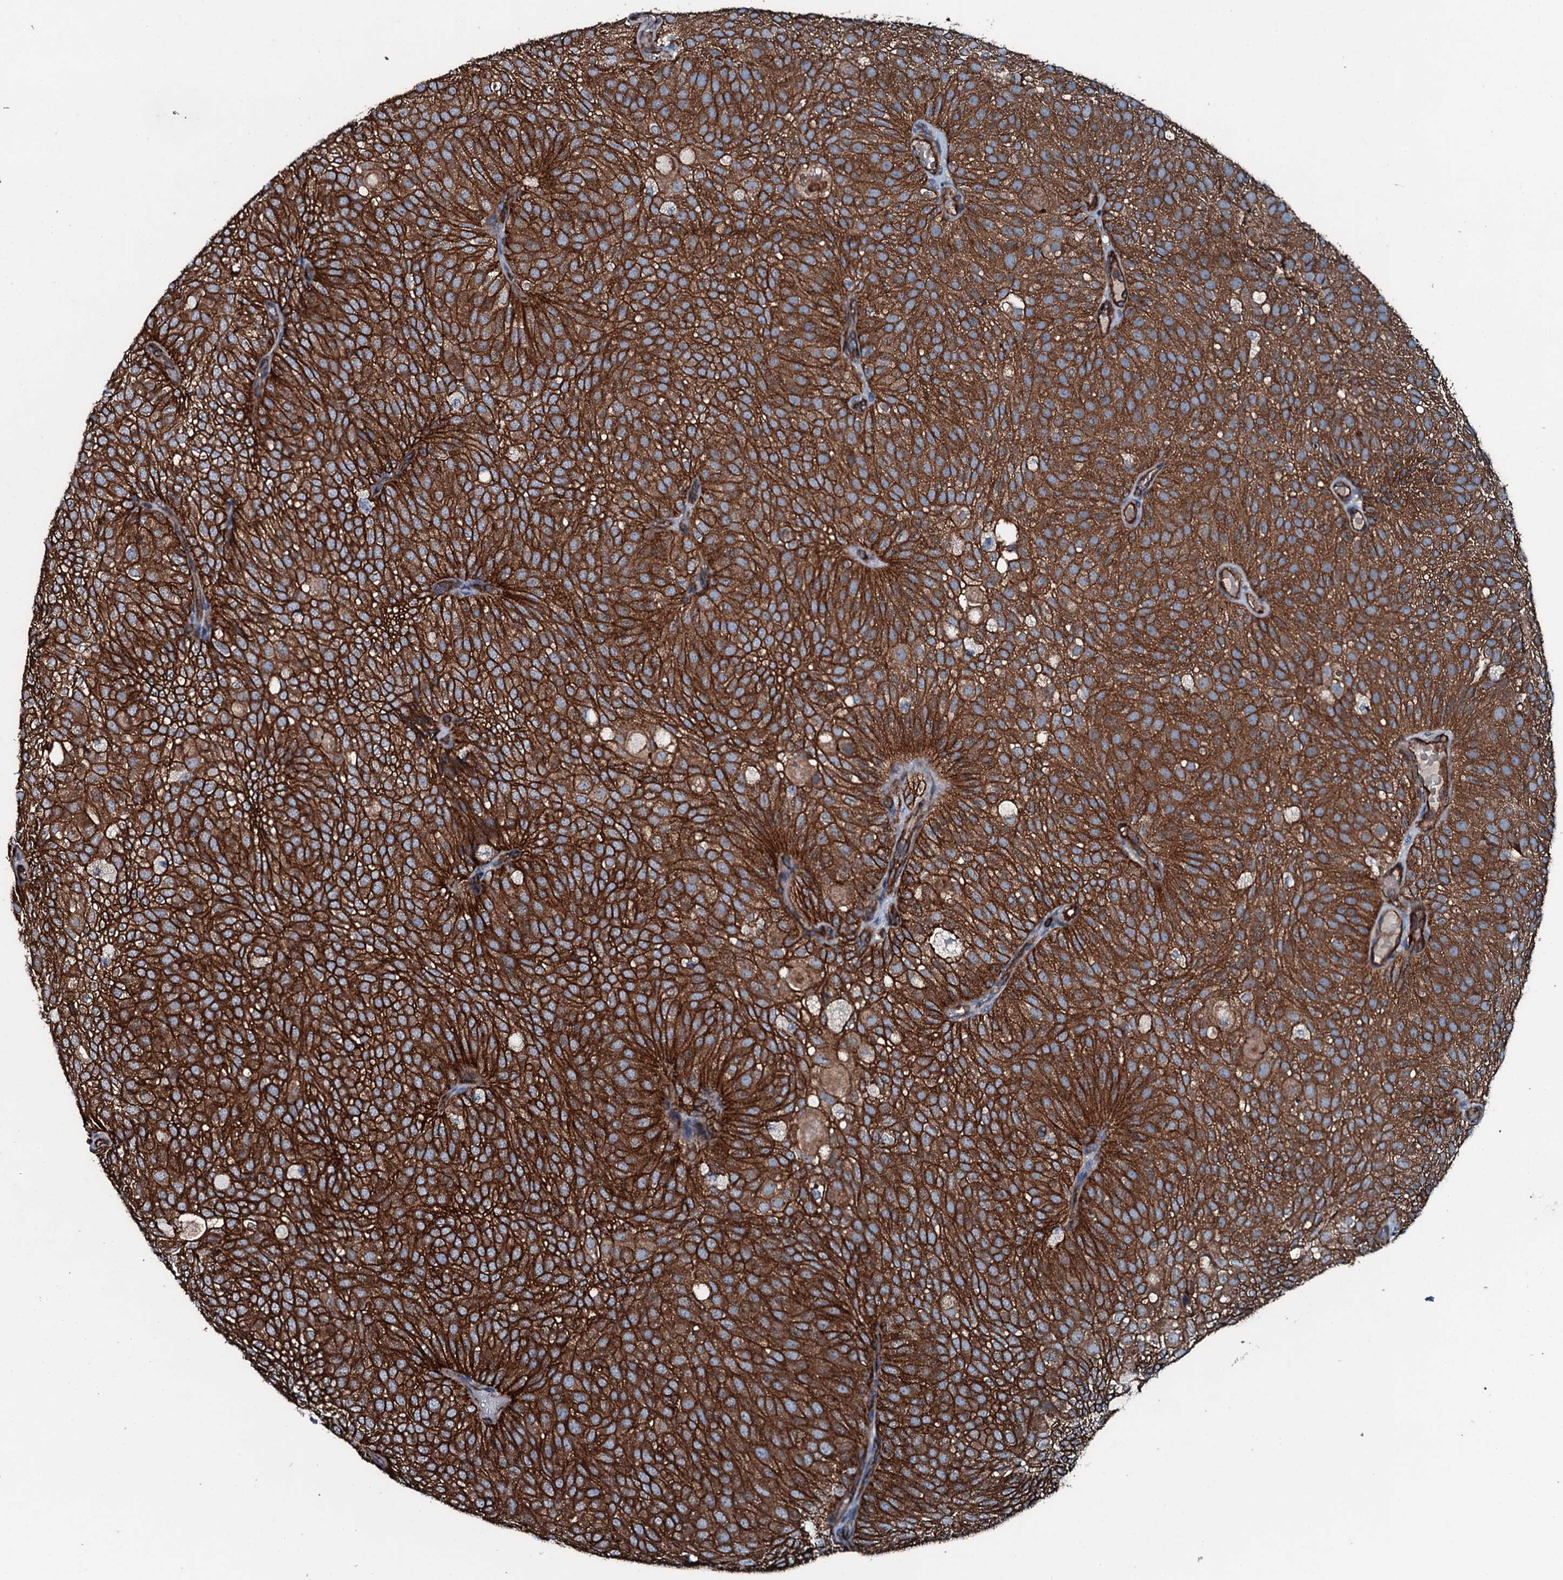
{"staining": {"intensity": "strong", "quantity": ">75%", "location": "cytoplasmic/membranous"}, "tissue": "urothelial cancer", "cell_type": "Tumor cells", "image_type": "cancer", "snomed": [{"axis": "morphology", "description": "Urothelial carcinoma, Low grade"}, {"axis": "topography", "description": "Urinary bladder"}], "caption": "High-magnification brightfield microscopy of low-grade urothelial carcinoma stained with DAB (3,3'-diaminobenzidine) (brown) and counterstained with hematoxylin (blue). tumor cells exhibit strong cytoplasmic/membranous expression is appreciated in approximately>75% of cells. (brown staining indicates protein expression, while blue staining denotes nuclei).", "gene": "SLC25A38", "patient": {"sex": "male", "age": 78}}